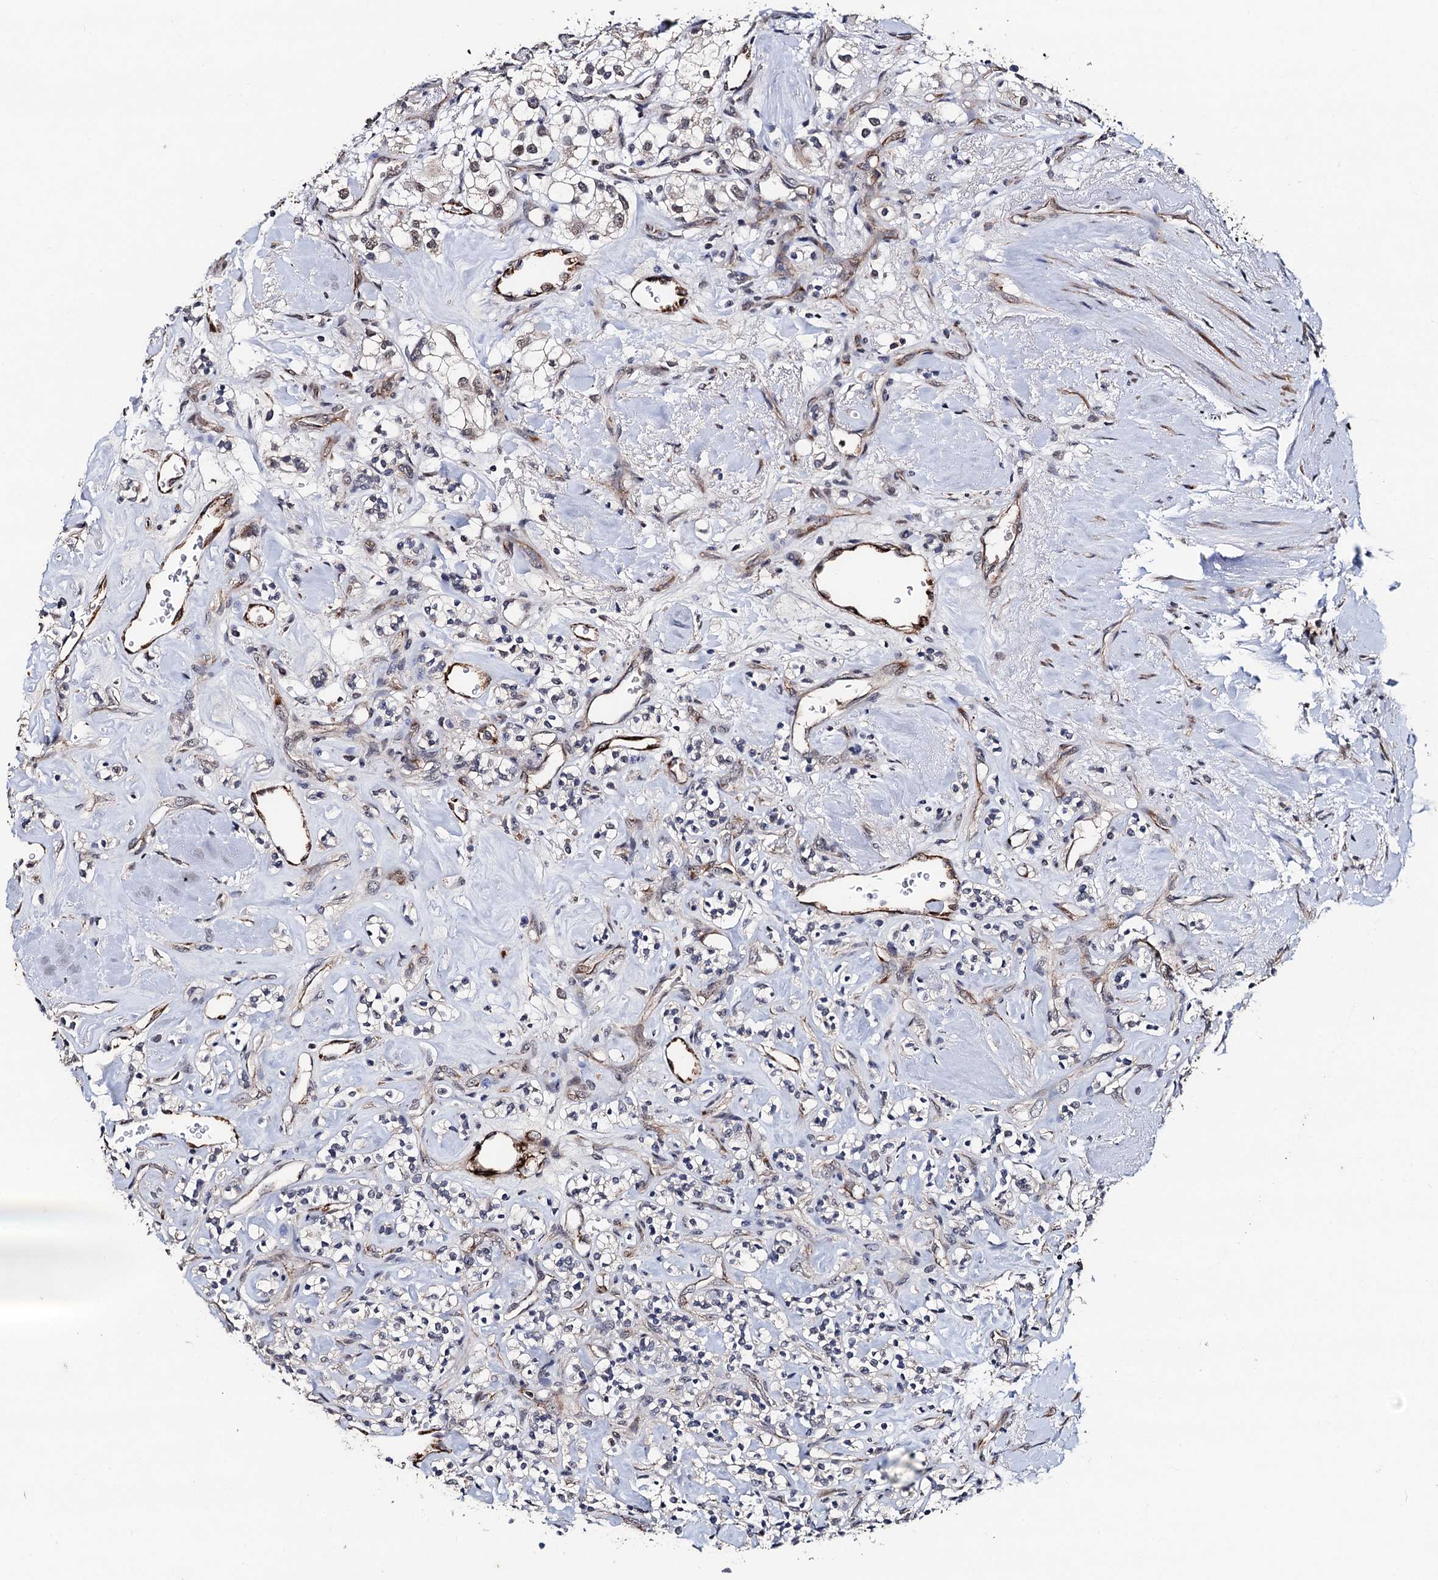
{"staining": {"intensity": "weak", "quantity": "<25%", "location": "nuclear"}, "tissue": "renal cancer", "cell_type": "Tumor cells", "image_type": "cancer", "snomed": [{"axis": "morphology", "description": "Adenocarcinoma, NOS"}, {"axis": "topography", "description": "Kidney"}], "caption": "Tumor cells show no significant positivity in renal cancer (adenocarcinoma).", "gene": "PPTC7", "patient": {"sex": "male", "age": 77}}